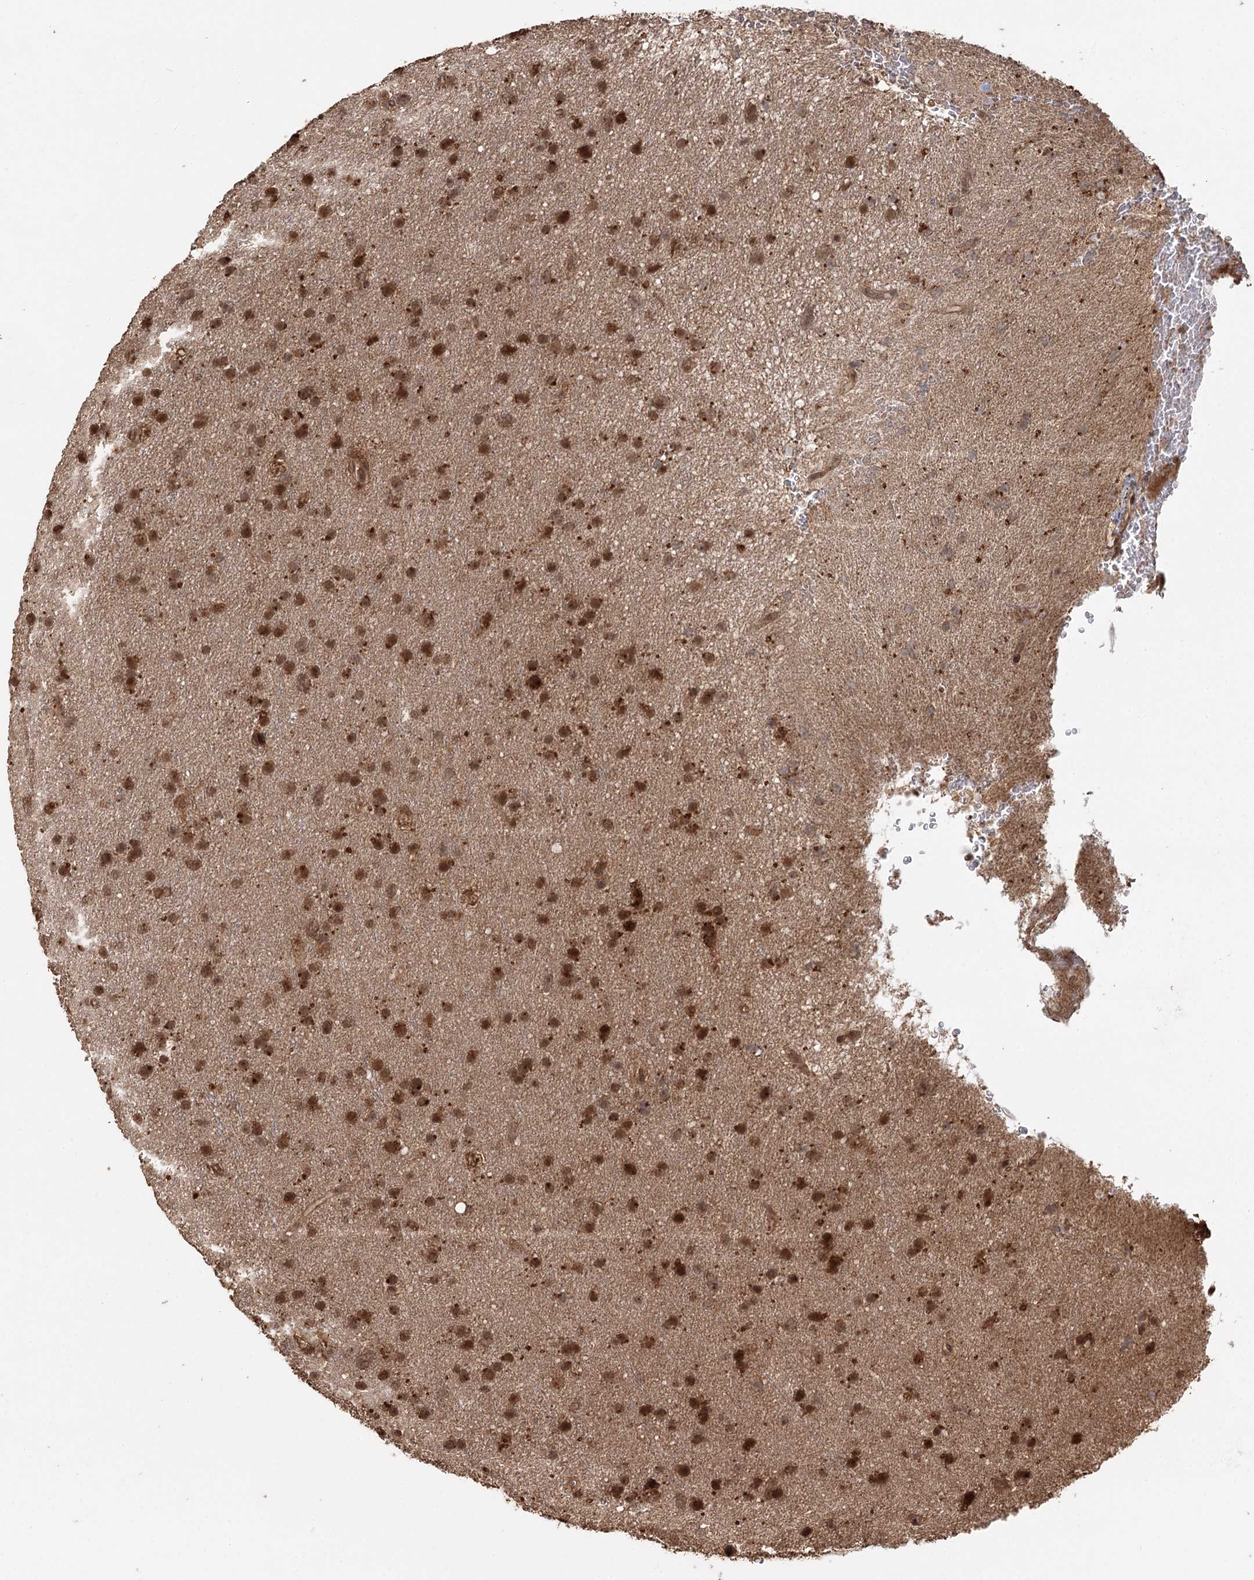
{"staining": {"intensity": "moderate", "quantity": ">75%", "location": "cytoplasmic/membranous,nuclear"}, "tissue": "glioma", "cell_type": "Tumor cells", "image_type": "cancer", "snomed": [{"axis": "morphology", "description": "Glioma, malignant, Low grade"}, {"axis": "topography", "description": "Cerebral cortex"}], "caption": "There is medium levels of moderate cytoplasmic/membranous and nuclear positivity in tumor cells of glioma, as demonstrated by immunohistochemical staining (brown color).", "gene": "N6AMT1", "patient": {"sex": "female", "age": 39}}